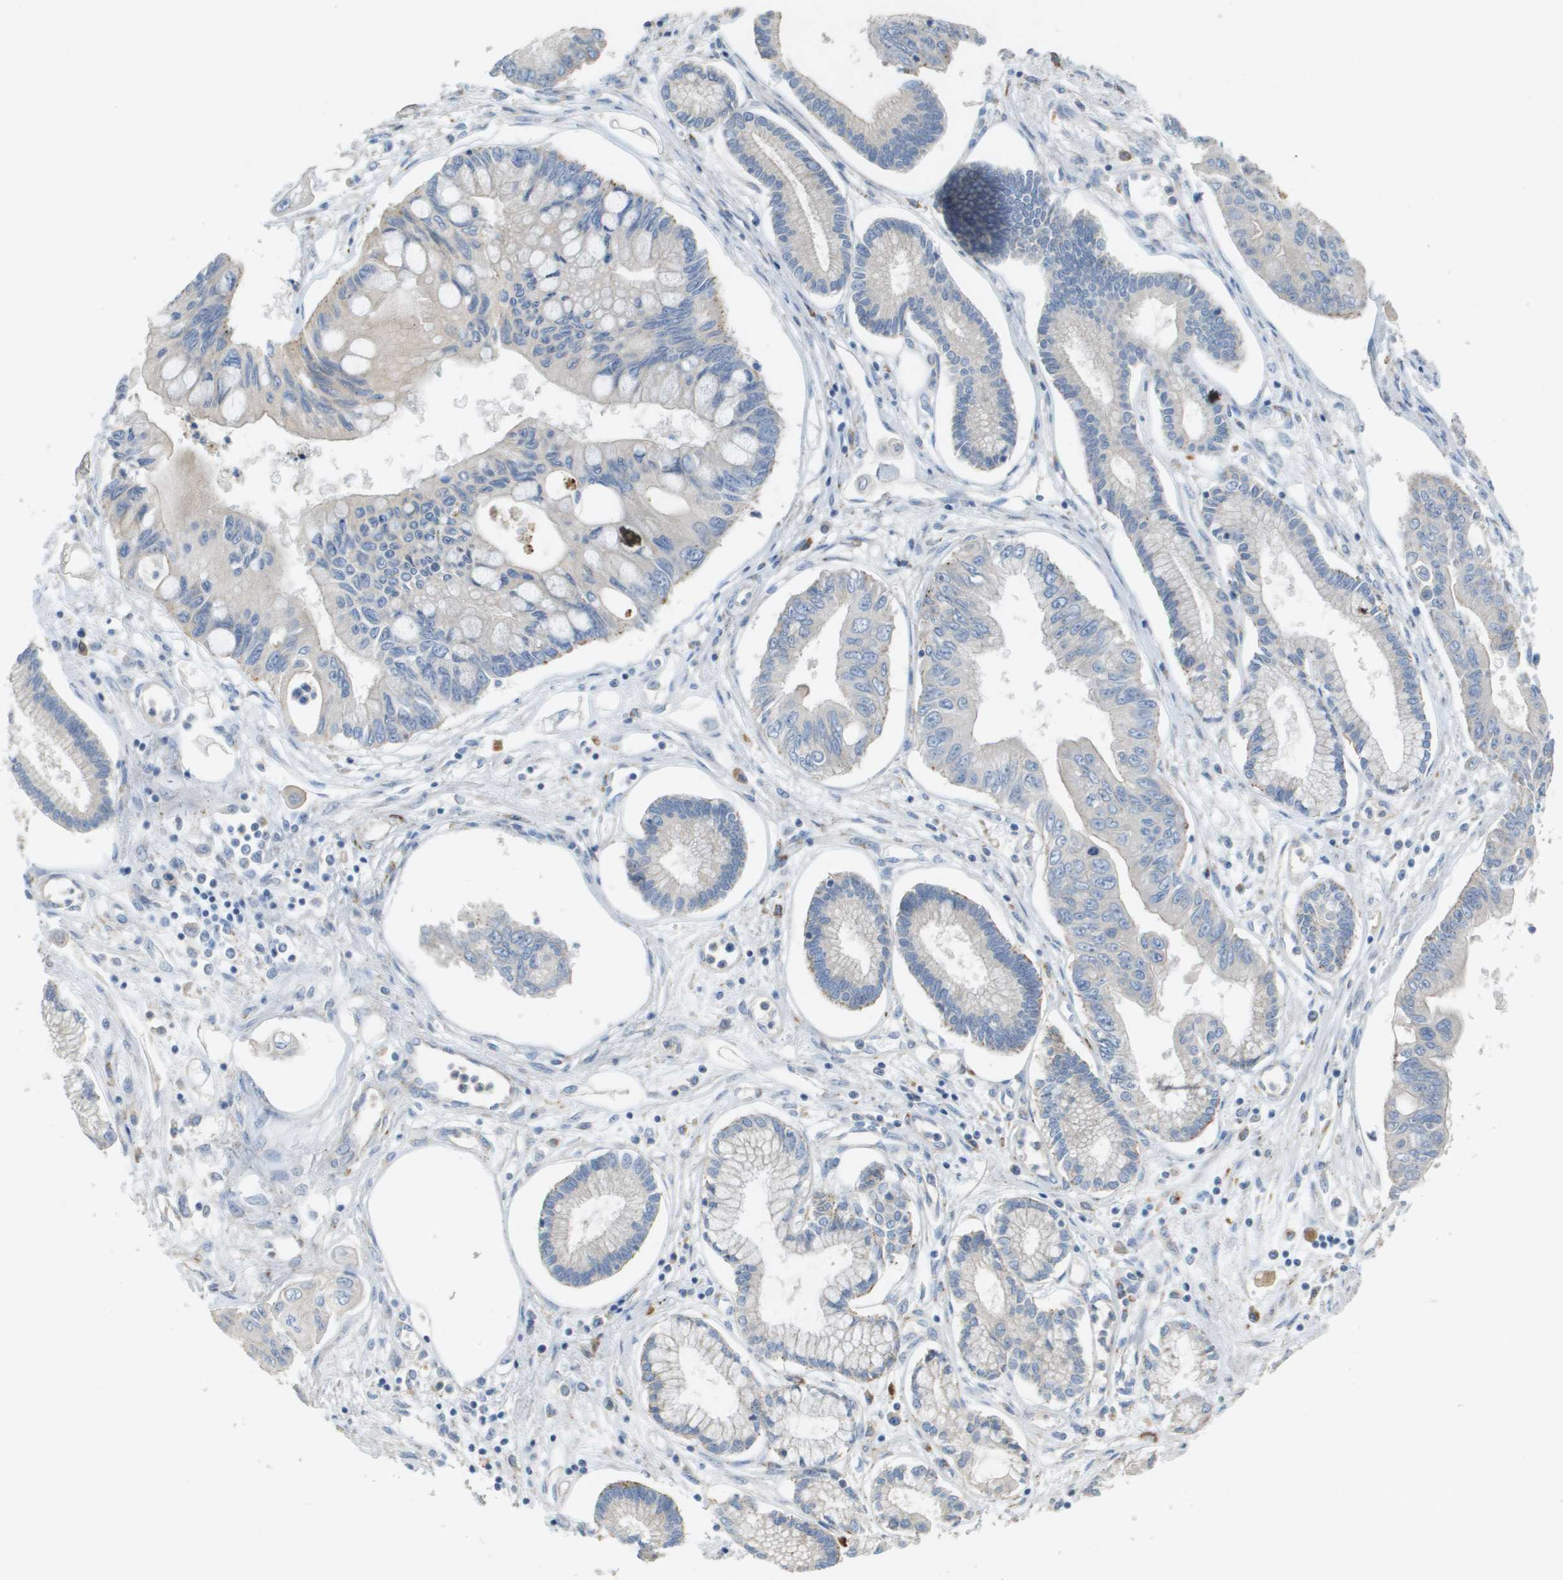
{"staining": {"intensity": "negative", "quantity": "none", "location": "none"}, "tissue": "pancreatic cancer", "cell_type": "Tumor cells", "image_type": "cancer", "snomed": [{"axis": "morphology", "description": "Adenocarcinoma, NOS"}, {"axis": "topography", "description": "Pancreas"}], "caption": "Adenocarcinoma (pancreatic) was stained to show a protein in brown. There is no significant positivity in tumor cells. Brightfield microscopy of immunohistochemistry stained with DAB (3,3'-diaminobenzidine) (brown) and hematoxylin (blue), captured at high magnification.", "gene": "CASP10", "patient": {"sex": "female", "age": 77}}